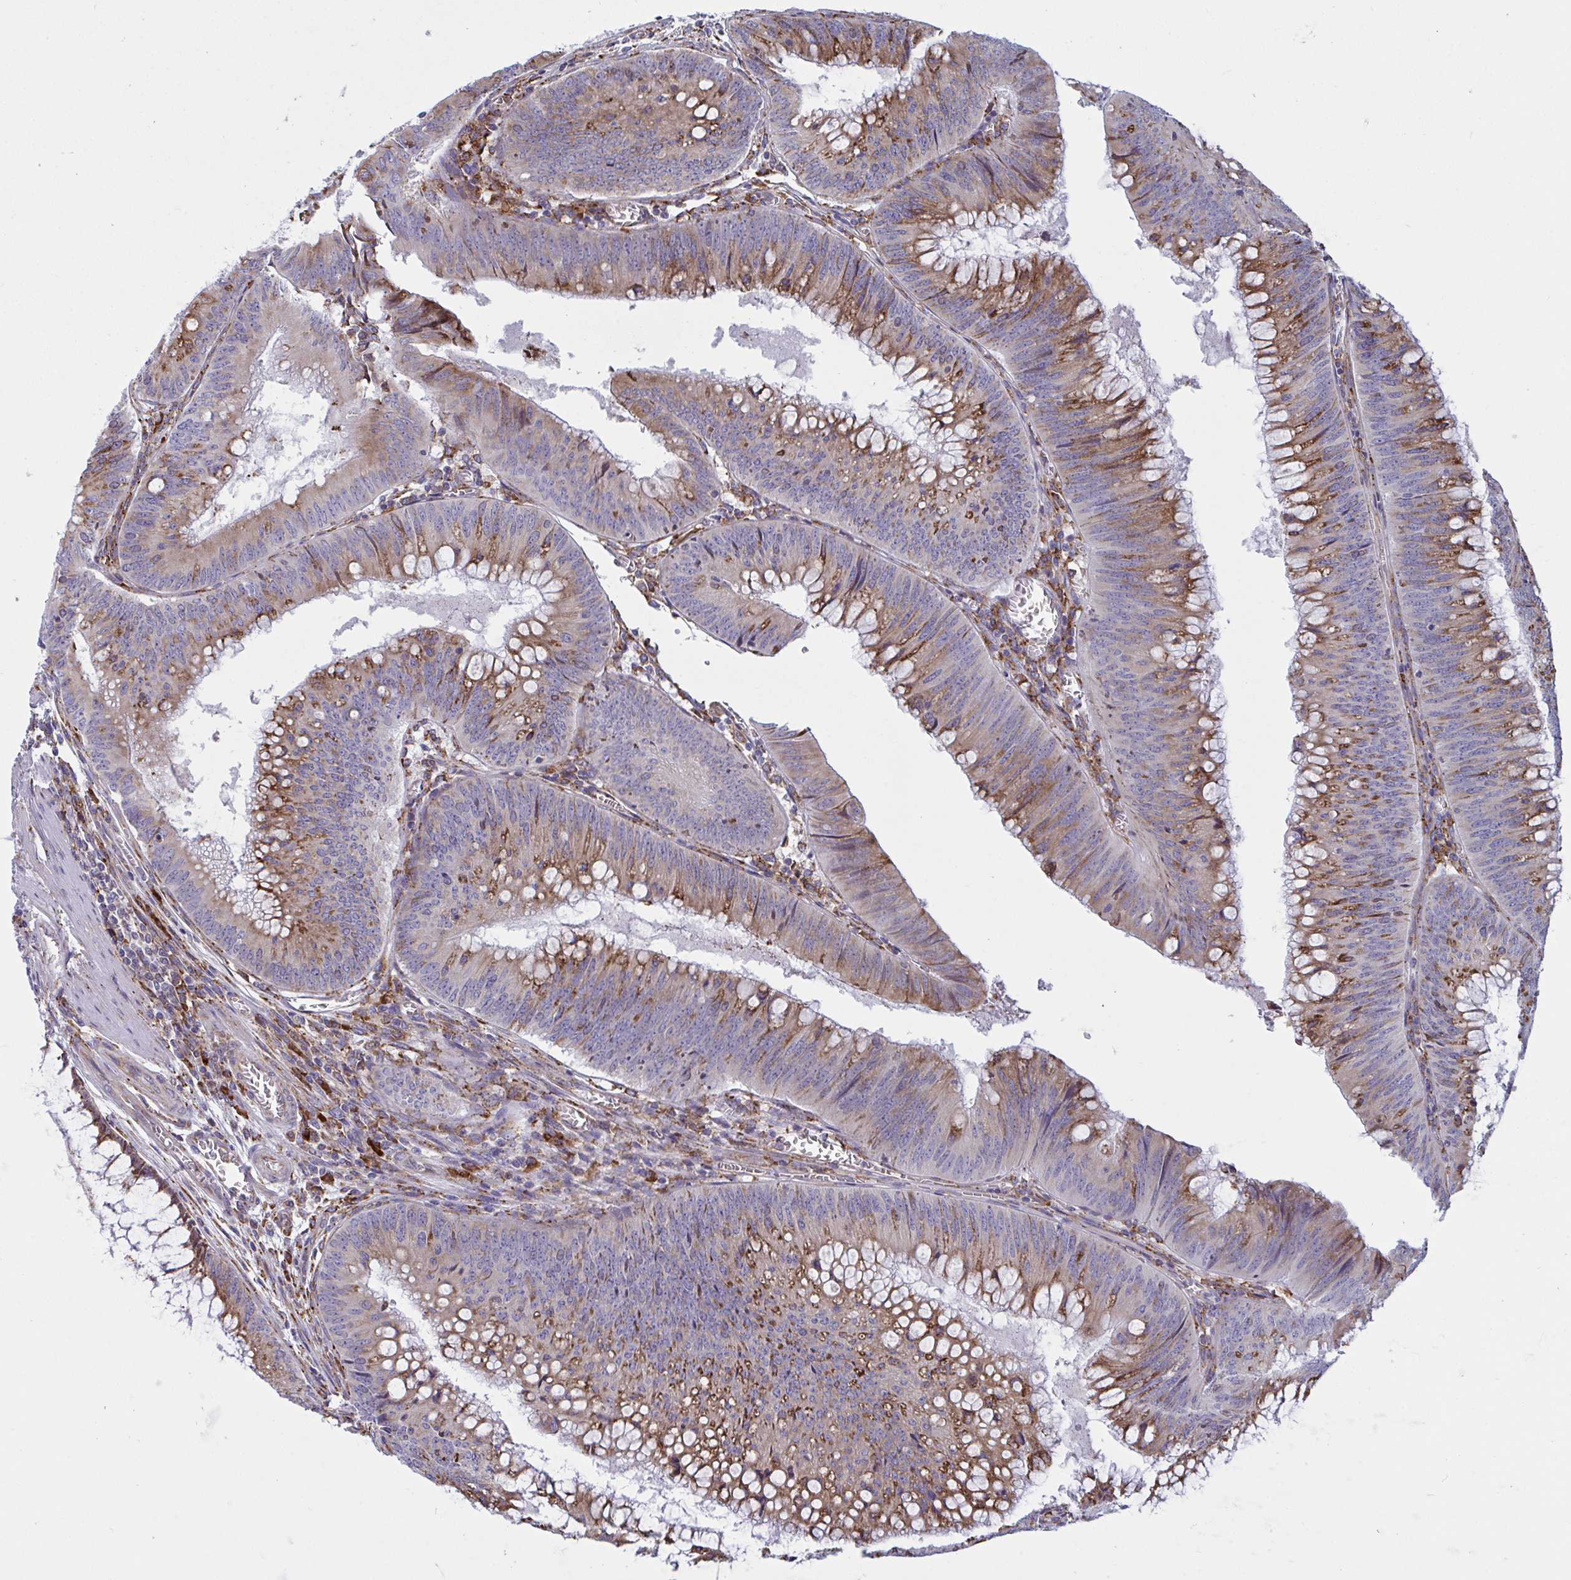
{"staining": {"intensity": "moderate", "quantity": "25%-75%", "location": "cytoplasmic/membranous"}, "tissue": "colorectal cancer", "cell_type": "Tumor cells", "image_type": "cancer", "snomed": [{"axis": "morphology", "description": "Adenocarcinoma, NOS"}, {"axis": "topography", "description": "Rectum"}], "caption": "Immunohistochemical staining of human adenocarcinoma (colorectal) exhibits moderate cytoplasmic/membranous protein expression in about 25%-75% of tumor cells.", "gene": "PEAK3", "patient": {"sex": "female", "age": 72}}